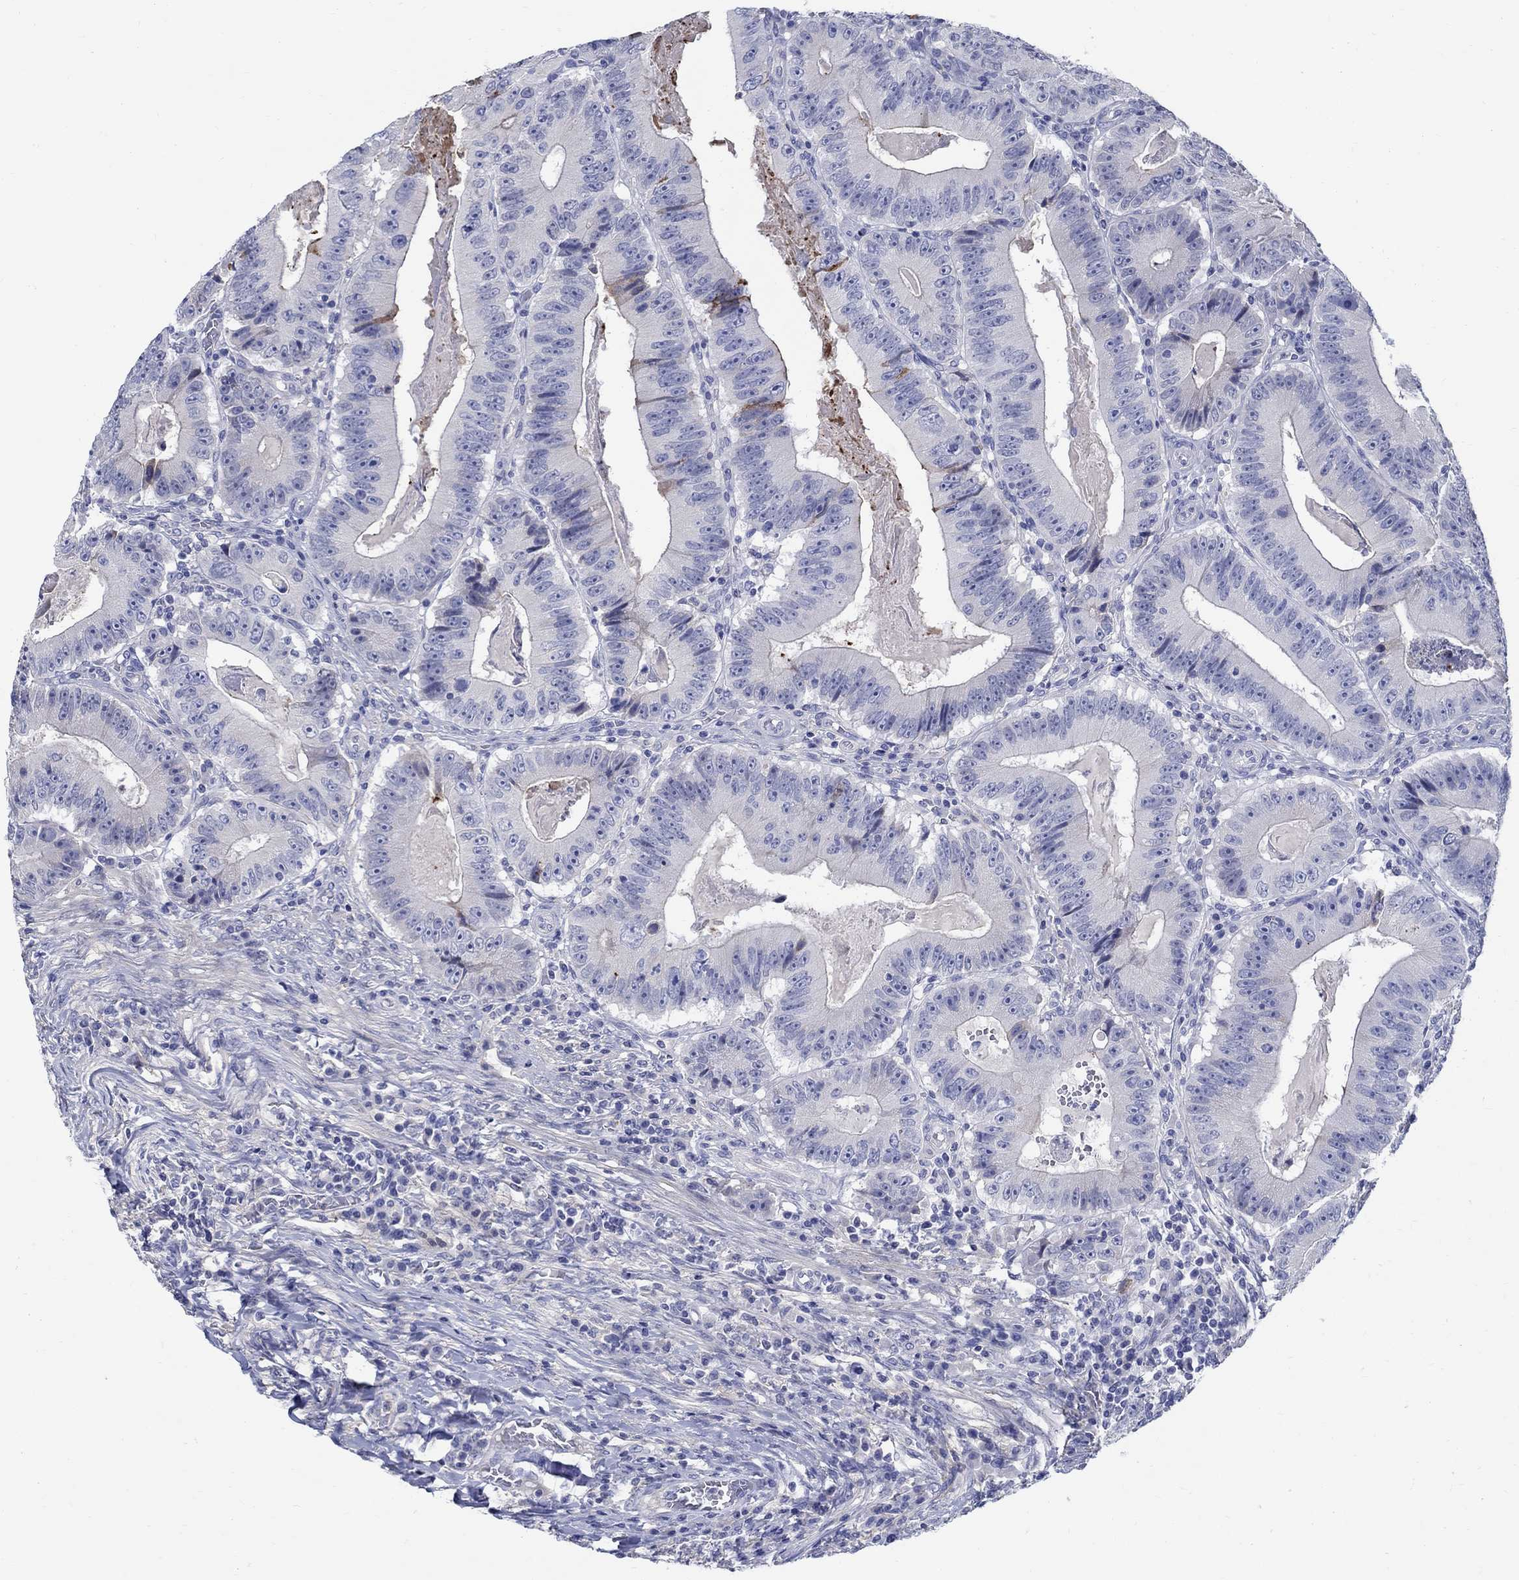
{"staining": {"intensity": "weak", "quantity": "25%-75%", "location": "cytoplasmic/membranous"}, "tissue": "colorectal cancer", "cell_type": "Tumor cells", "image_type": "cancer", "snomed": [{"axis": "morphology", "description": "Adenocarcinoma, NOS"}, {"axis": "topography", "description": "Colon"}], "caption": "Immunohistochemistry staining of colorectal adenocarcinoma, which shows low levels of weak cytoplasmic/membranous staining in about 25%-75% of tumor cells indicating weak cytoplasmic/membranous protein staining. The staining was performed using DAB (3,3'-diaminobenzidine) (brown) for protein detection and nuclei were counterstained in hematoxylin (blue).", "gene": "SOX2", "patient": {"sex": "female", "age": 86}}